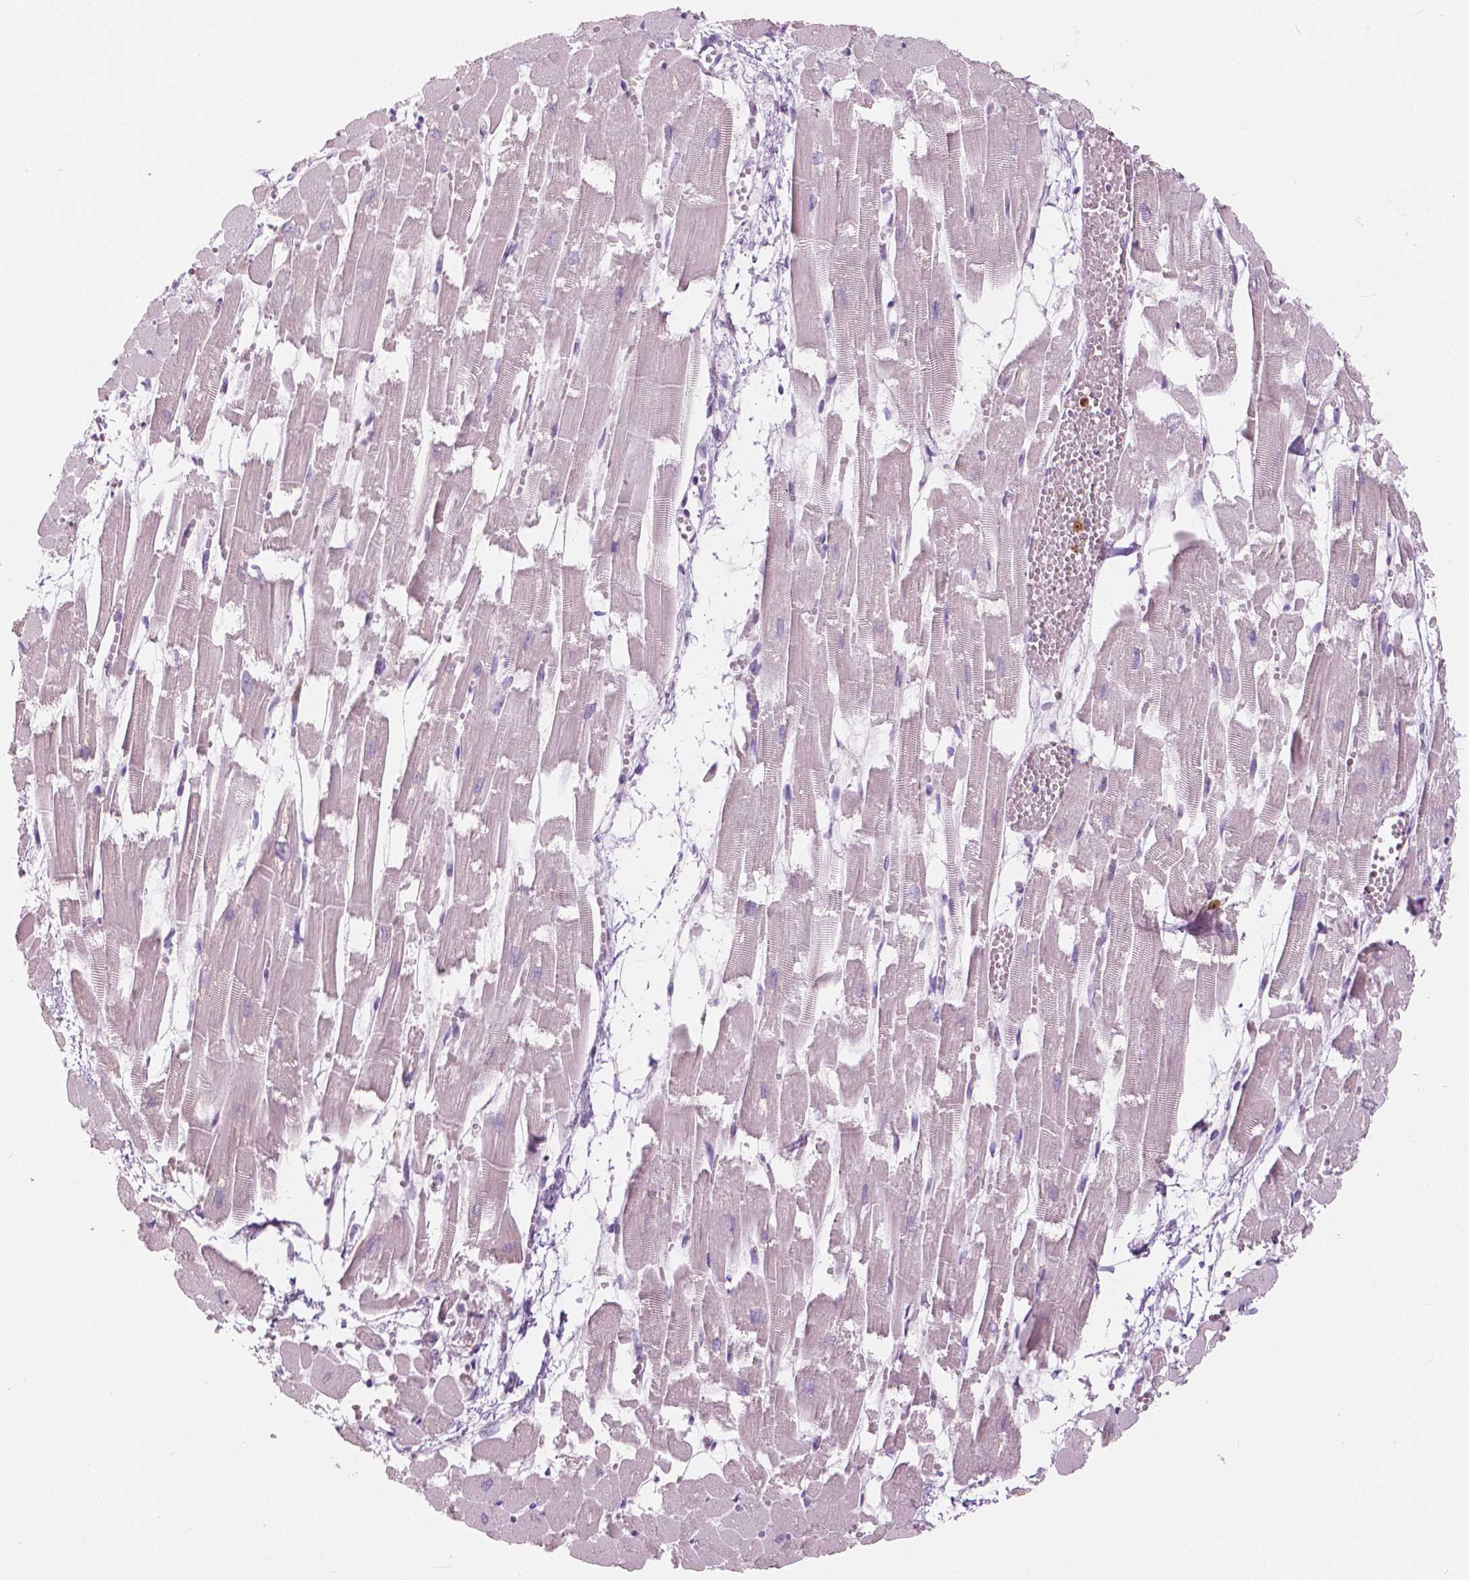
{"staining": {"intensity": "negative", "quantity": "none", "location": "none"}, "tissue": "heart muscle", "cell_type": "Cardiomyocytes", "image_type": "normal", "snomed": [{"axis": "morphology", "description": "Normal tissue, NOS"}, {"axis": "topography", "description": "Heart"}], "caption": "The image displays no significant expression in cardiomyocytes of heart muscle.", "gene": "CXCR2", "patient": {"sex": "female", "age": 52}}